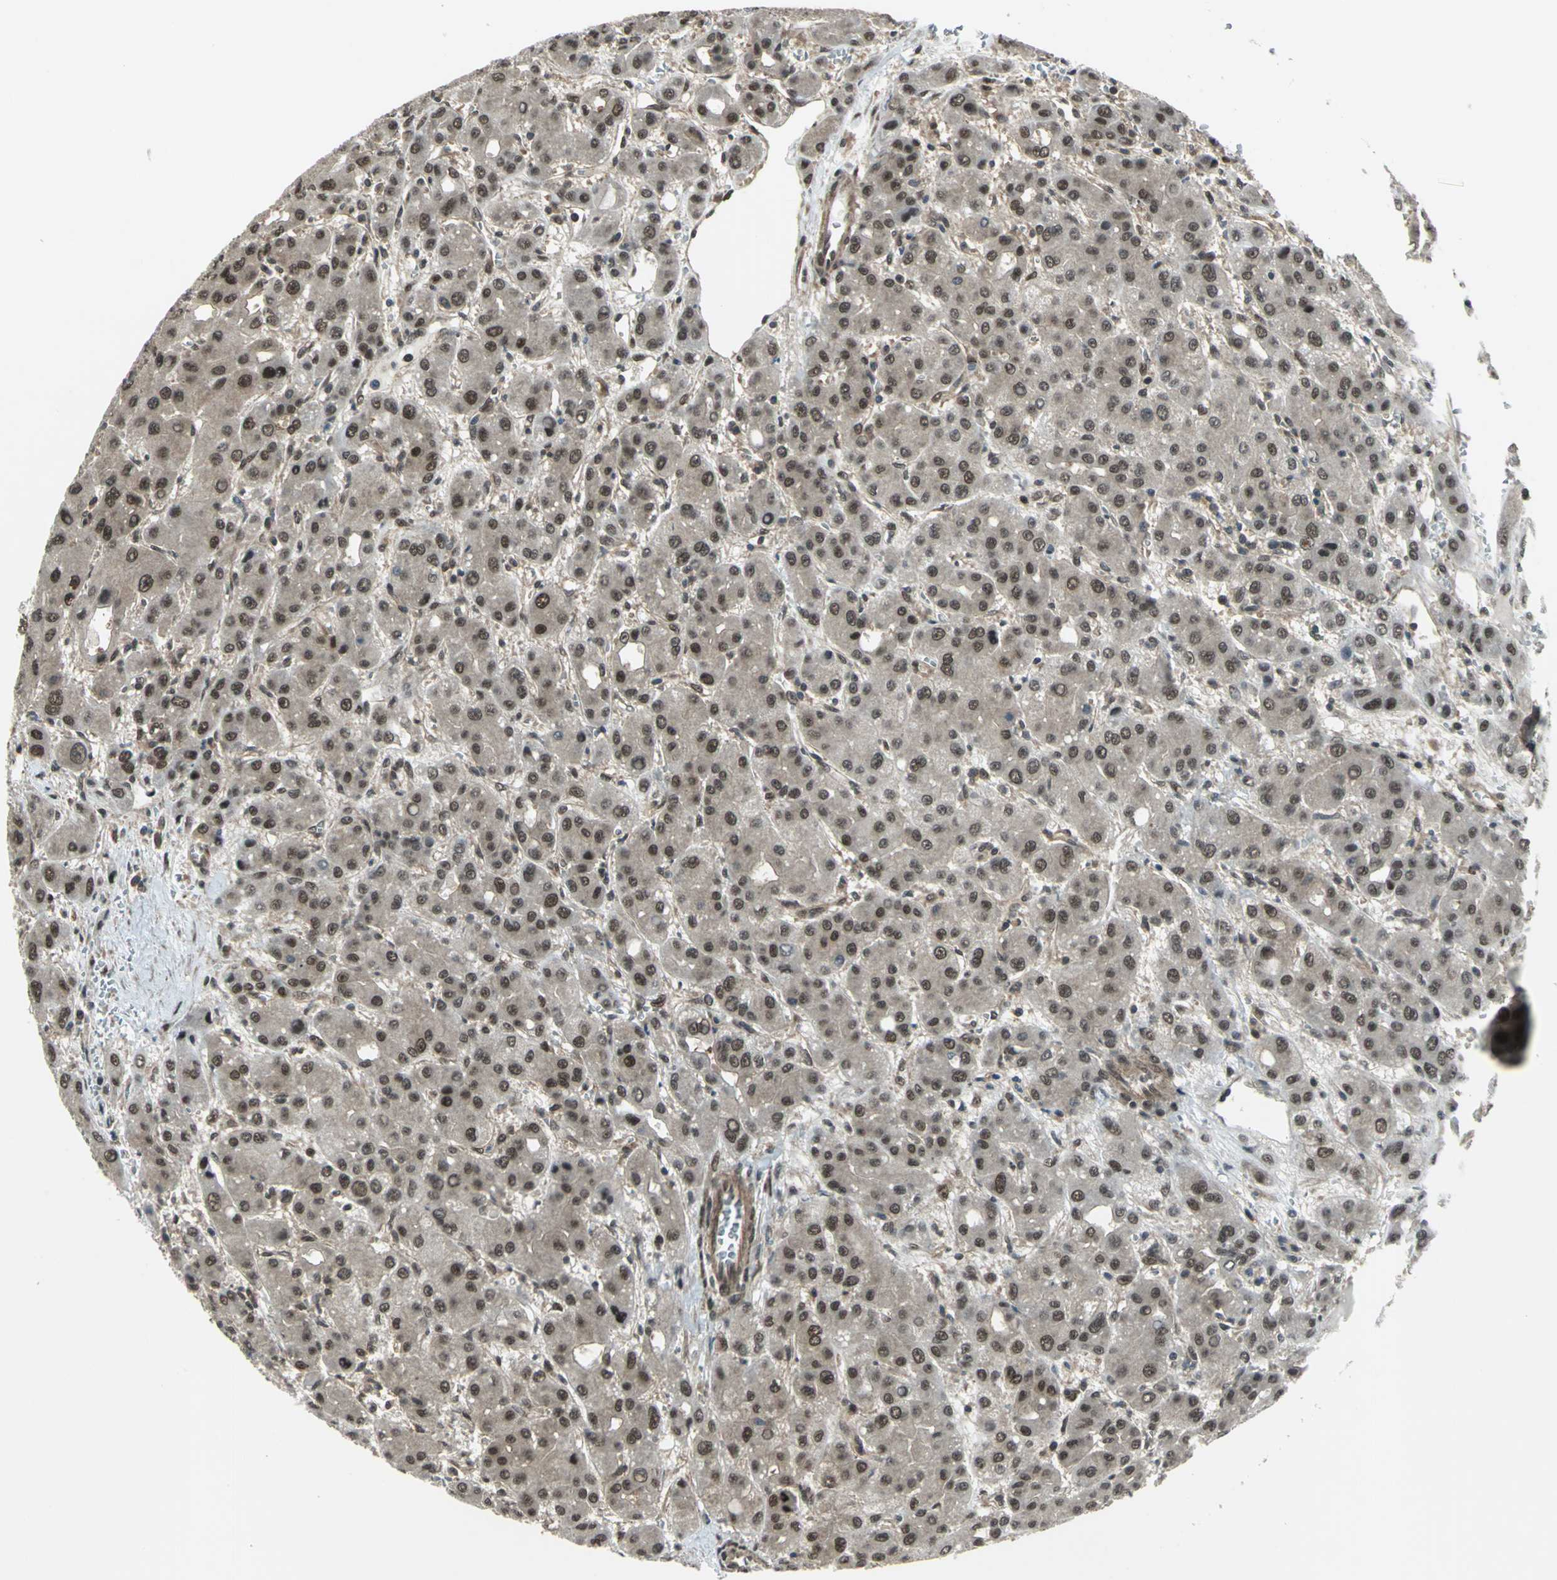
{"staining": {"intensity": "moderate", "quantity": ">75%", "location": "nuclear"}, "tissue": "liver cancer", "cell_type": "Tumor cells", "image_type": "cancer", "snomed": [{"axis": "morphology", "description": "Carcinoma, Hepatocellular, NOS"}, {"axis": "topography", "description": "Liver"}], "caption": "This image displays immunohistochemistry staining of human liver cancer (hepatocellular carcinoma), with medium moderate nuclear expression in about >75% of tumor cells.", "gene": "COPS5", "patient": {"sex": "male", "age": 55}}